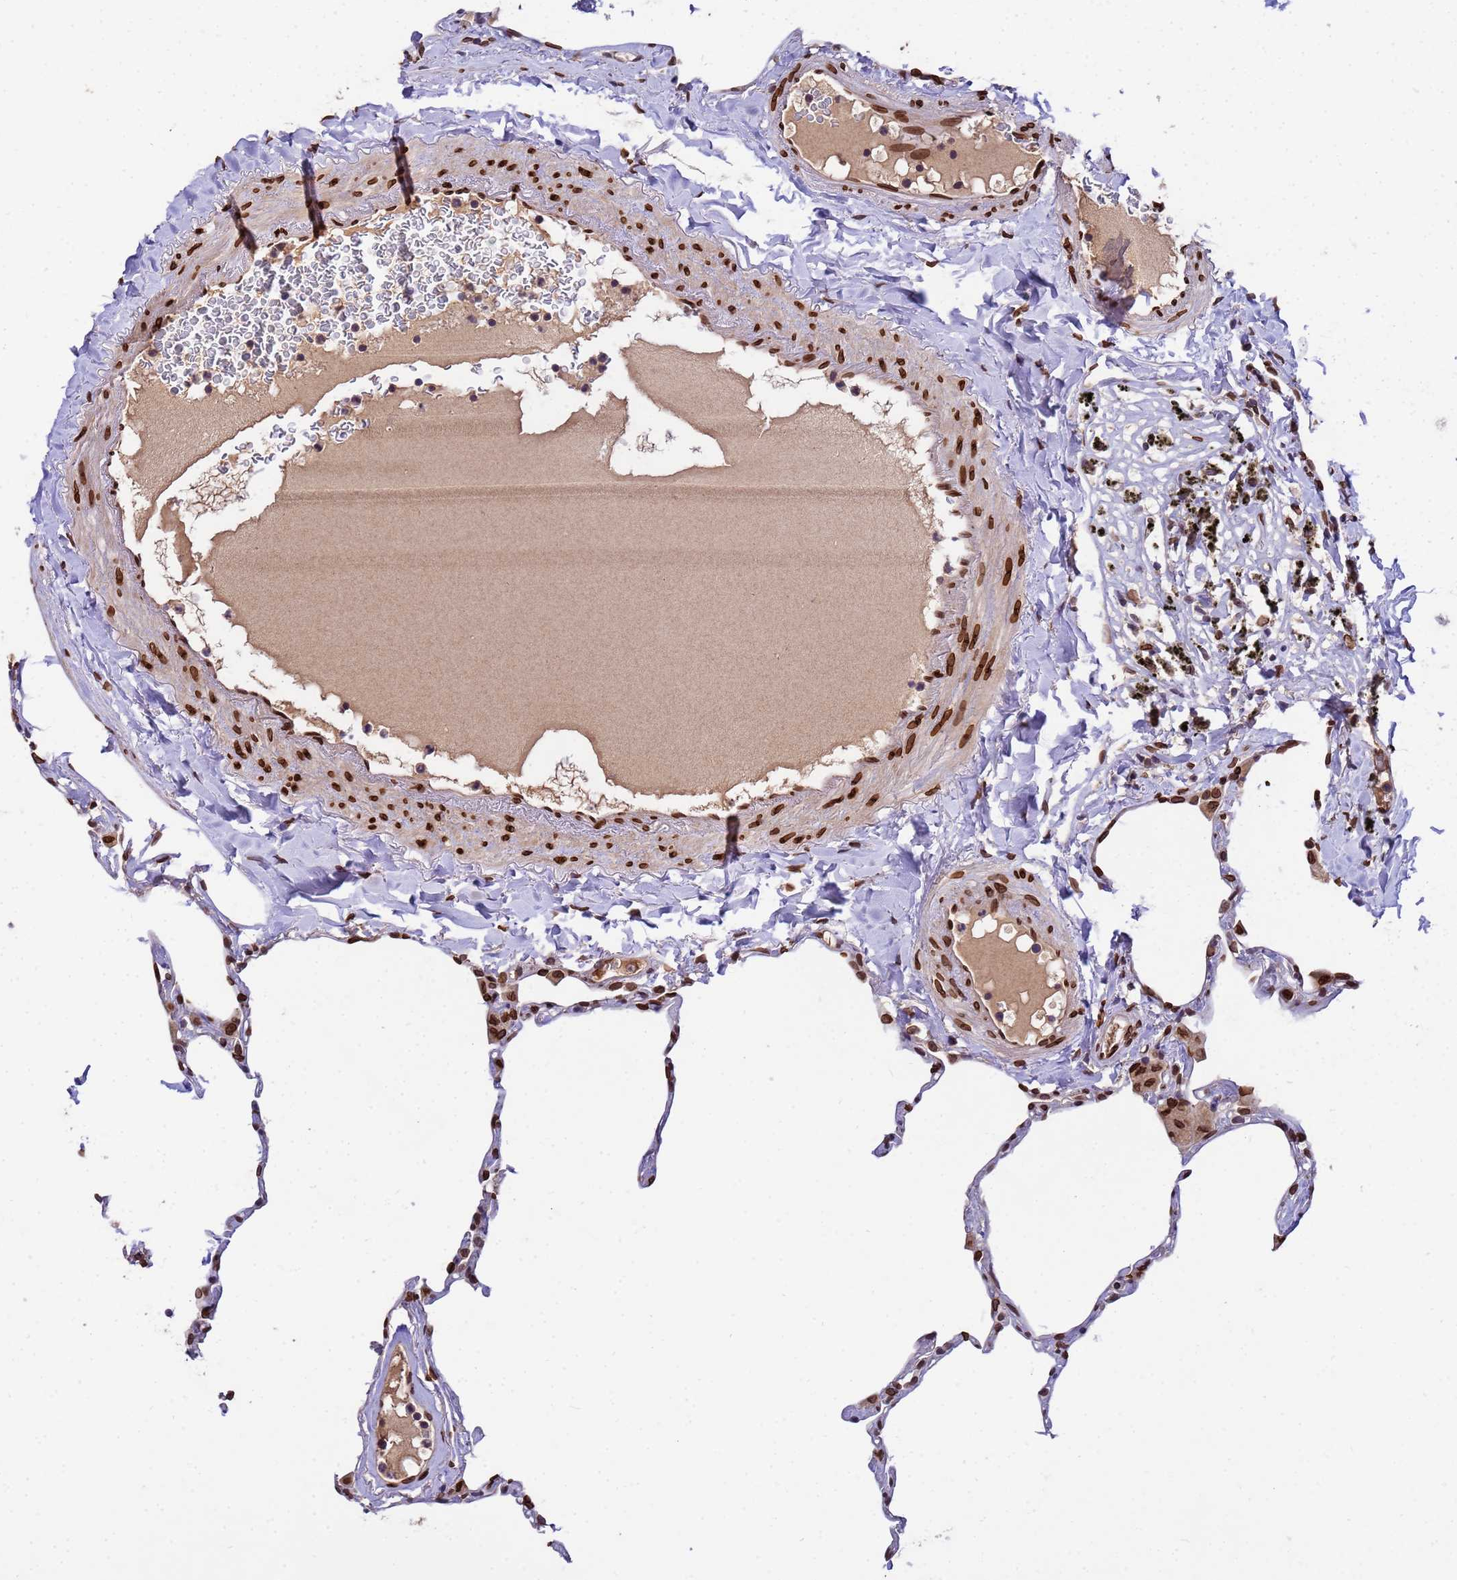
{"staining": {"intensity": "moderate", "quantity": "25%-75%", "location": "cytoplasmic/membranous,nuclear"}, "tissue": "lung", "cell_type": "Alveolar cells", "image_type": "normal", "snomed": [{"axis": "morphology", "description": "Normal tissue, NOS"}, {"axis": "topography", "description": "Lung"}], "caption": "Protein expression analysis of unremarkable human lung reveals moderate cytoplasmic/membranous,nuclear positivity in about 25%-75% of alveolar cells. (DAB (3,3'-diaminobenzidine) IHC, brown staining for protein, blue staining for nuclei).", "gene": "GPR135", "patient": {"sex": "male", "age": 65}}